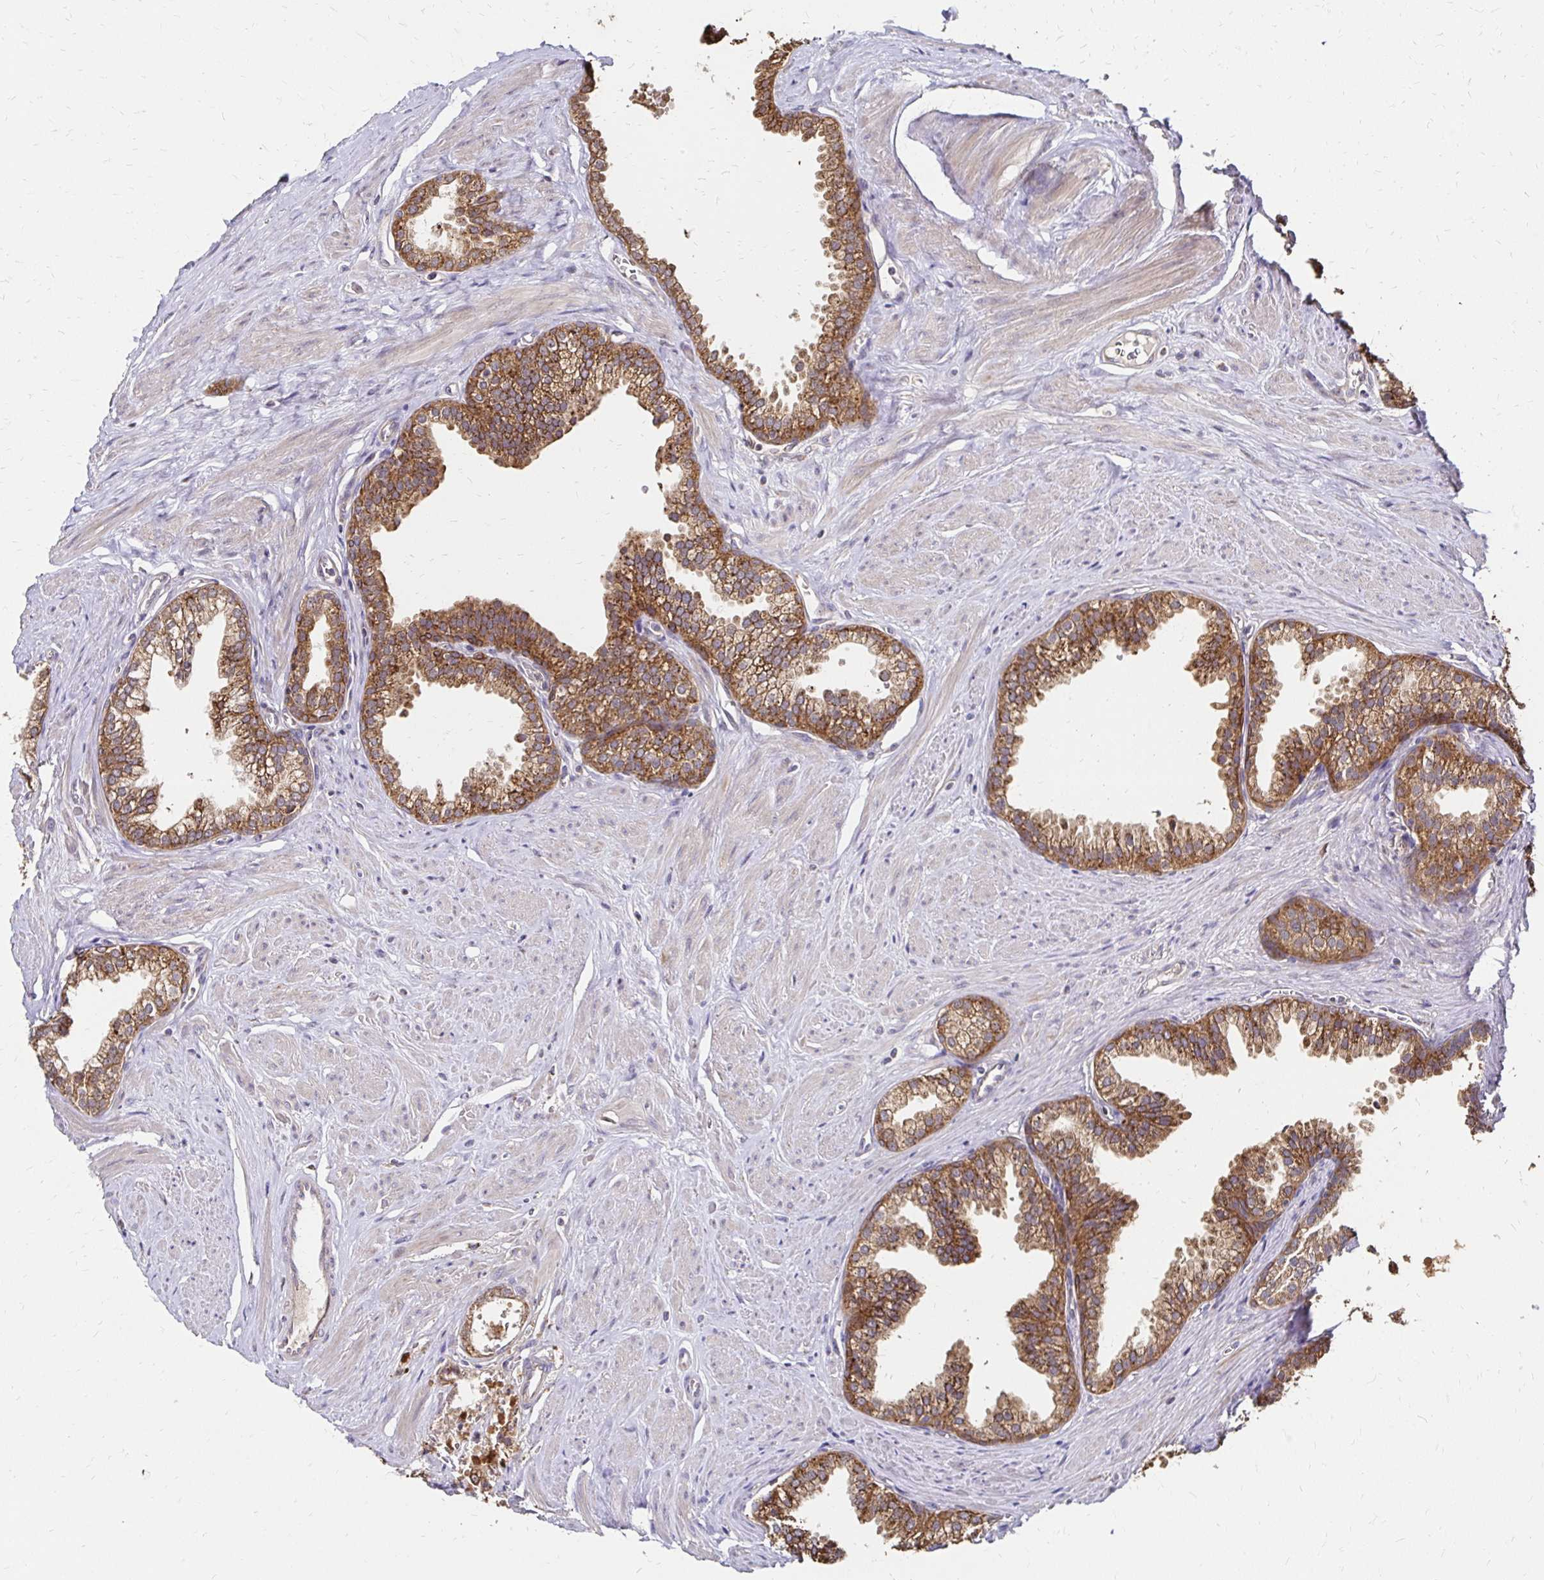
{"staining": {"intensity": "moderate", "quantity": ">75%", "location": "cytoplasmic/membranous"}, "tissue": "prostate", "cell_type": "Glandular cells", "image_type": "normal", "snomed": [{"axis": "morphology", "description": "Normal tissue, NOS"}, {"axis": "topography", "description": "Prostate"}, {"axis": "topography", "description": "Peripheral nerve tissue"}], "caption": "Protein expression analysis of benign human prostate reveals moderate cytoplasmic/membranous staining in about >75% of glandular cells.", "gene": "ZW10", "patient": {"sex": "male", "age": 55}}